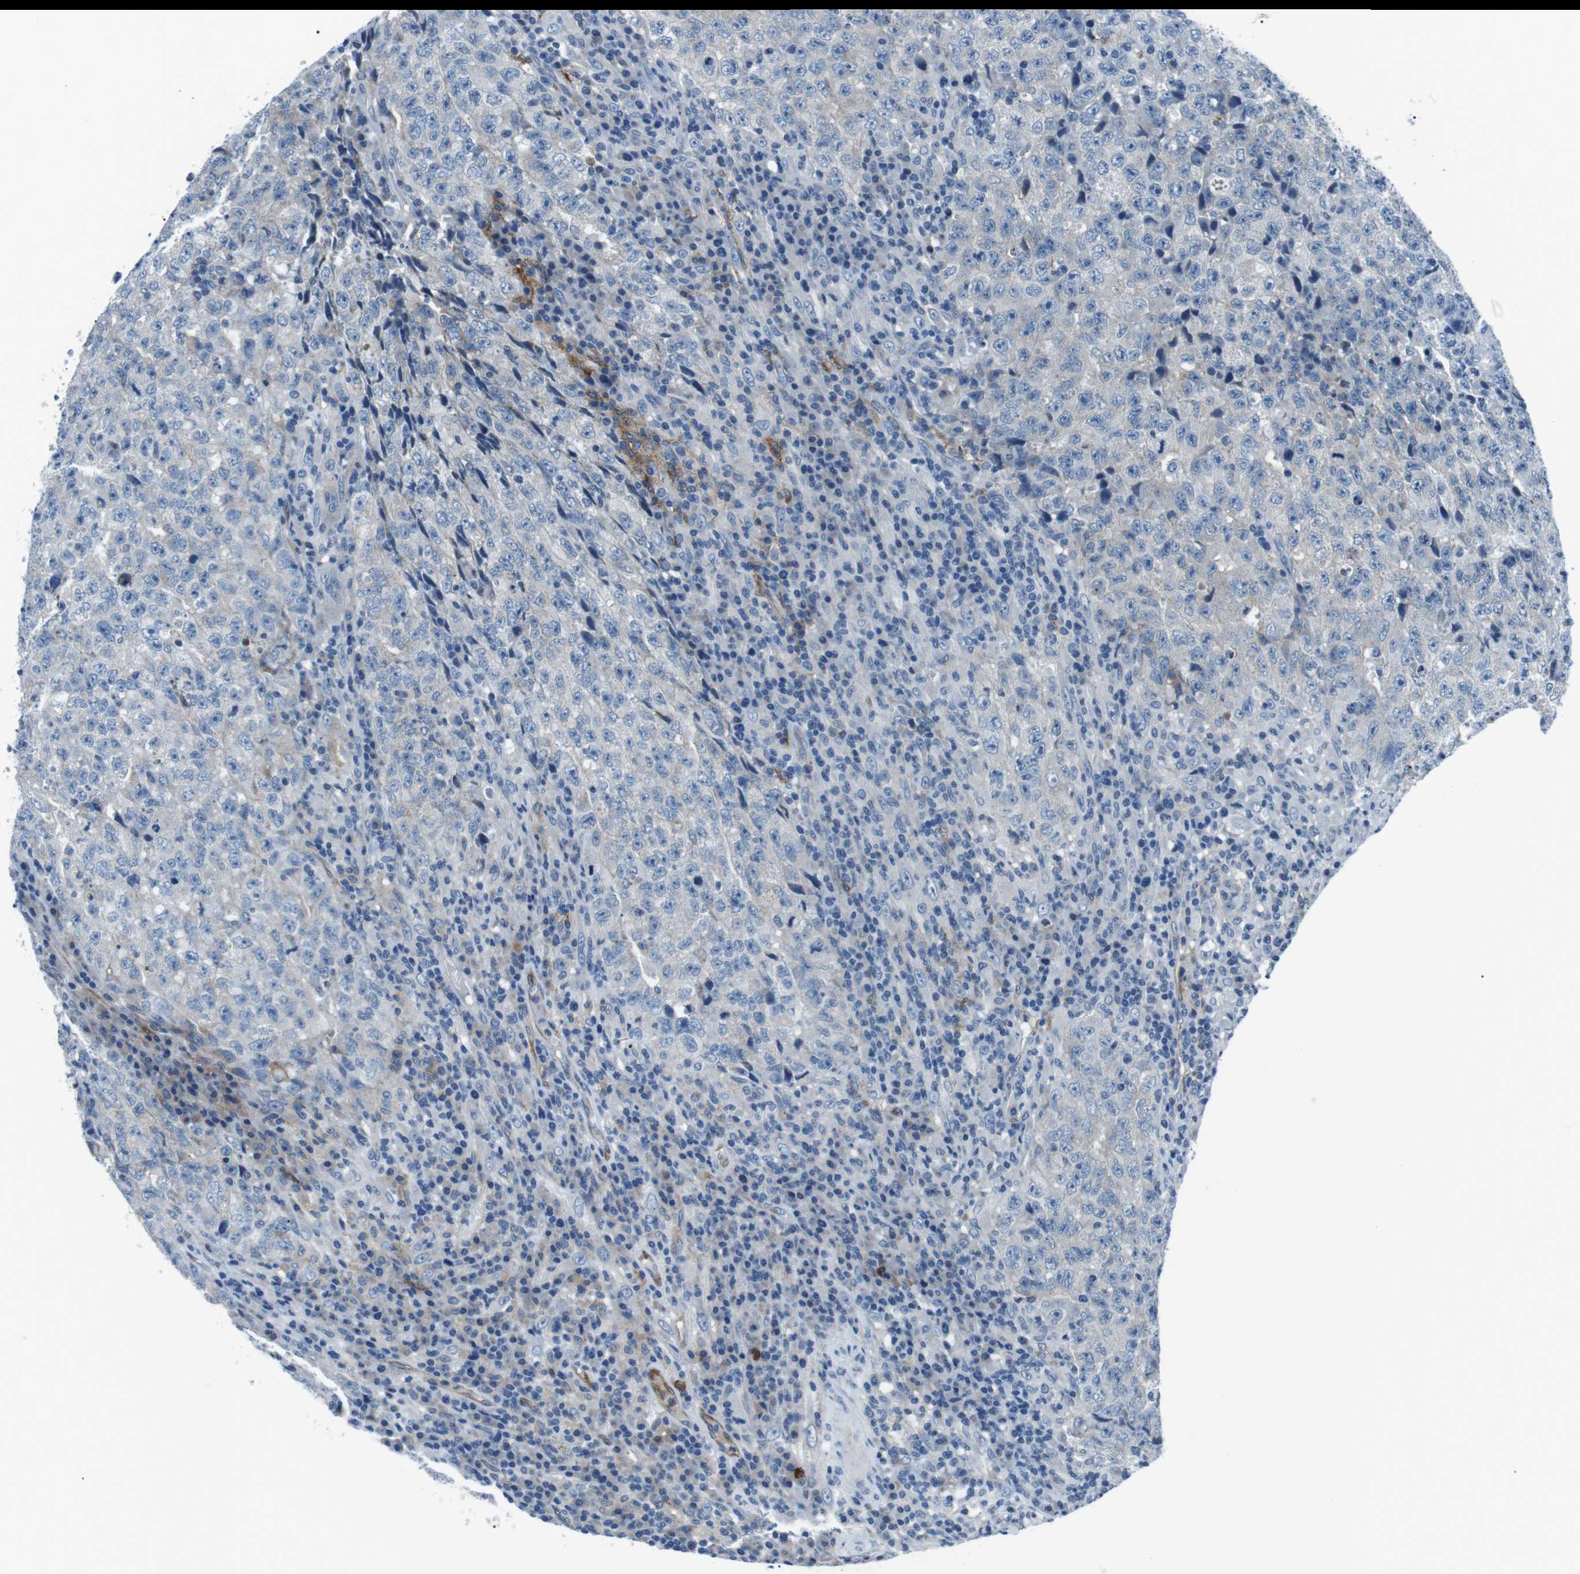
{"staining": {"intensity": "negative", "quantity": "none", "location": "none"}, "tissue": "testis cancer", "cell_type": "Tumor cells", "image_type": "cancer", "snomed": [{"axis": "morphology", "description": "Necrosis, NOS"}, {"axis": "morphology", "description": "Carcinoma, Embryonal, NOS"}, {"axis": "topography", "description": "Testis"}], "caption": "A histopathology image of testis cancer (embryonal carcinoma) stained for a protein displays no brown staining in tumor cells.", "gene": "CSF2RA", "patient": {"sex": "male", "age": 19}}